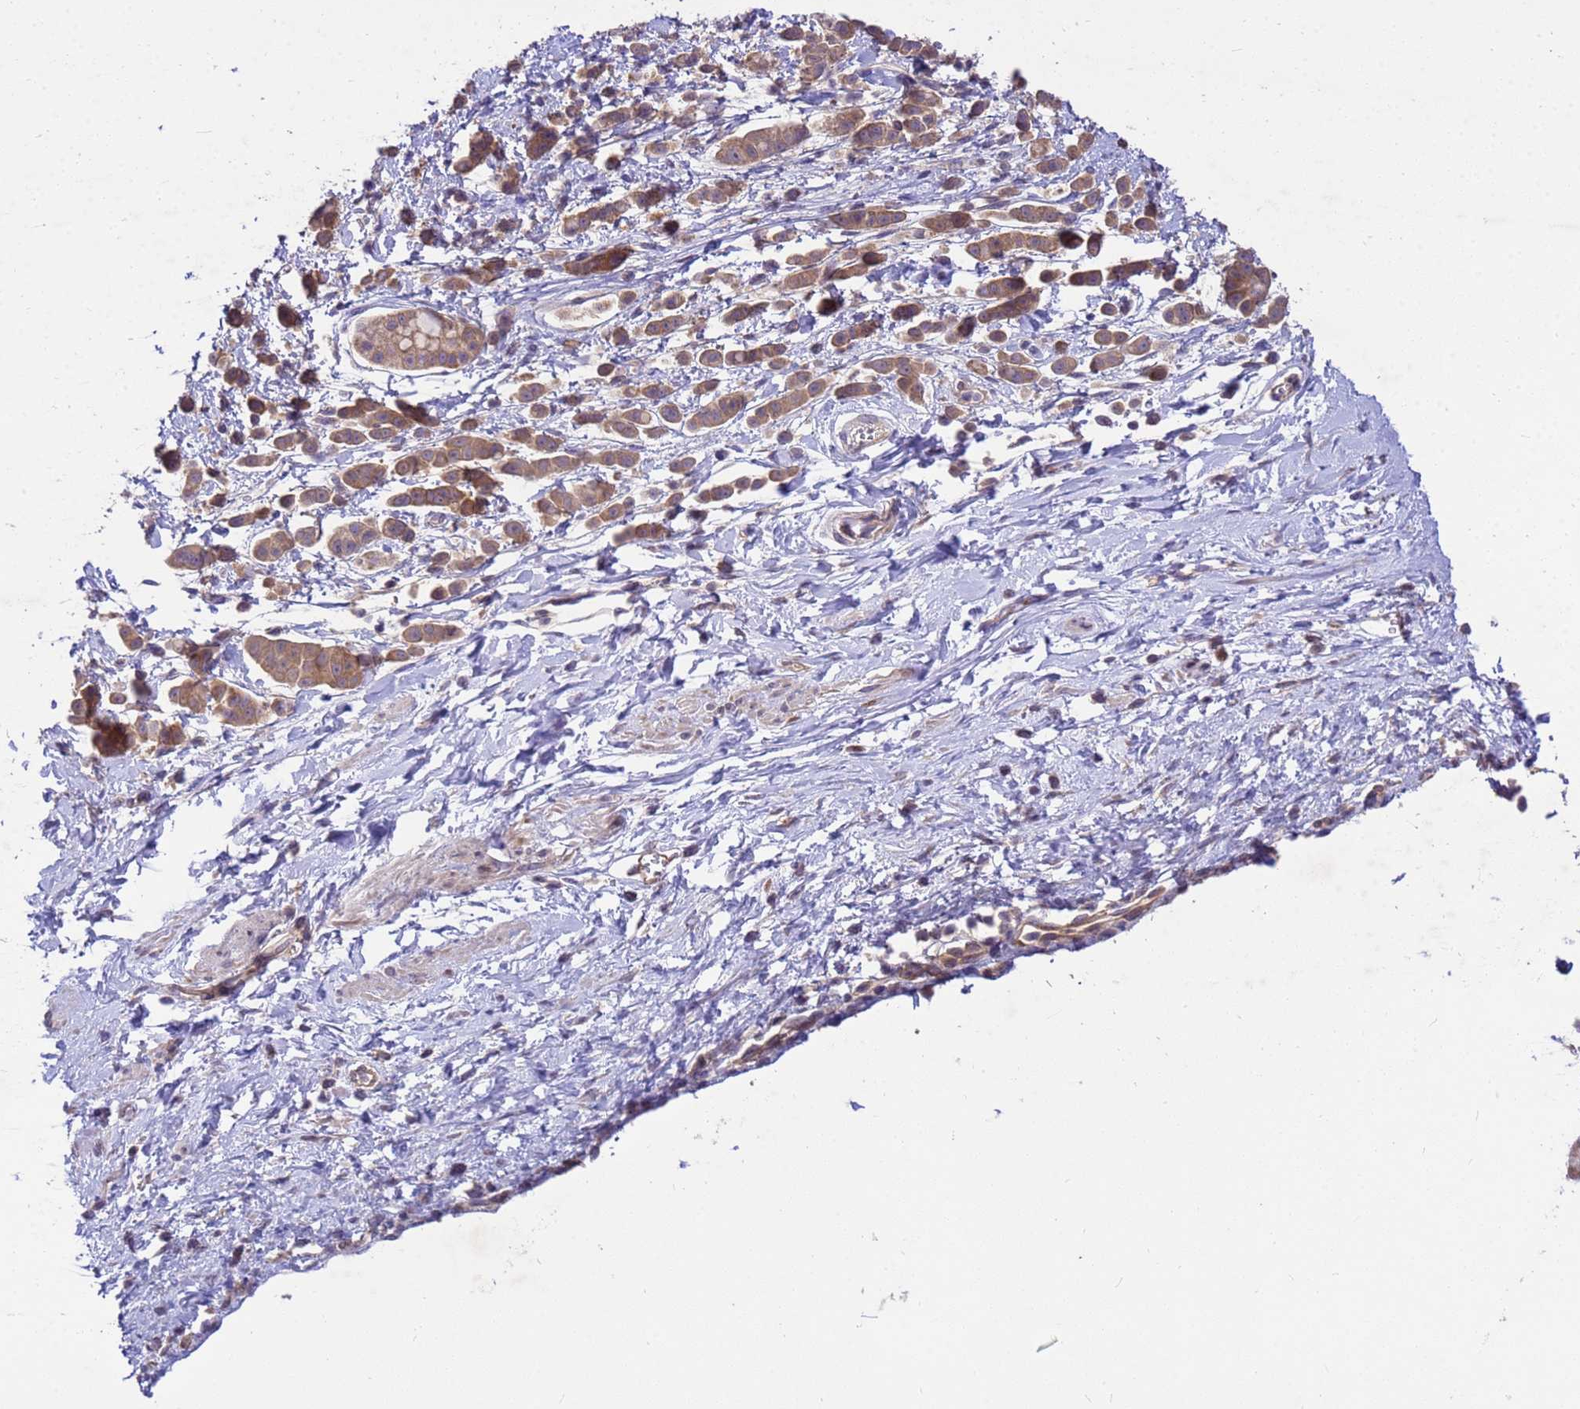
{"staining": {"intensity": "moderate", "quantity": ">75%", "location": "cytoplasmic/membranous"}, "tissue": "pancreatic cancer", "cell_type": "Tumor cells", "image_type": "cancer", "snomed": [{"axis": "morphology", "description": "Normal tissue, NOS"}, {"axis": "morphology", "description": "Adenocarcinoma, NOS"}, {"axis": "topography", "description": "Pancreas"}], "caption": "Approximately >75% of tumor cells in human pancreatic cancer demonstrate moderate cytoplasmic/membranous protein expression as visualized by brown immunohistochemical staining.", "gene": "PPP2CB", "patient": {"sex": "female", "age": 64}}